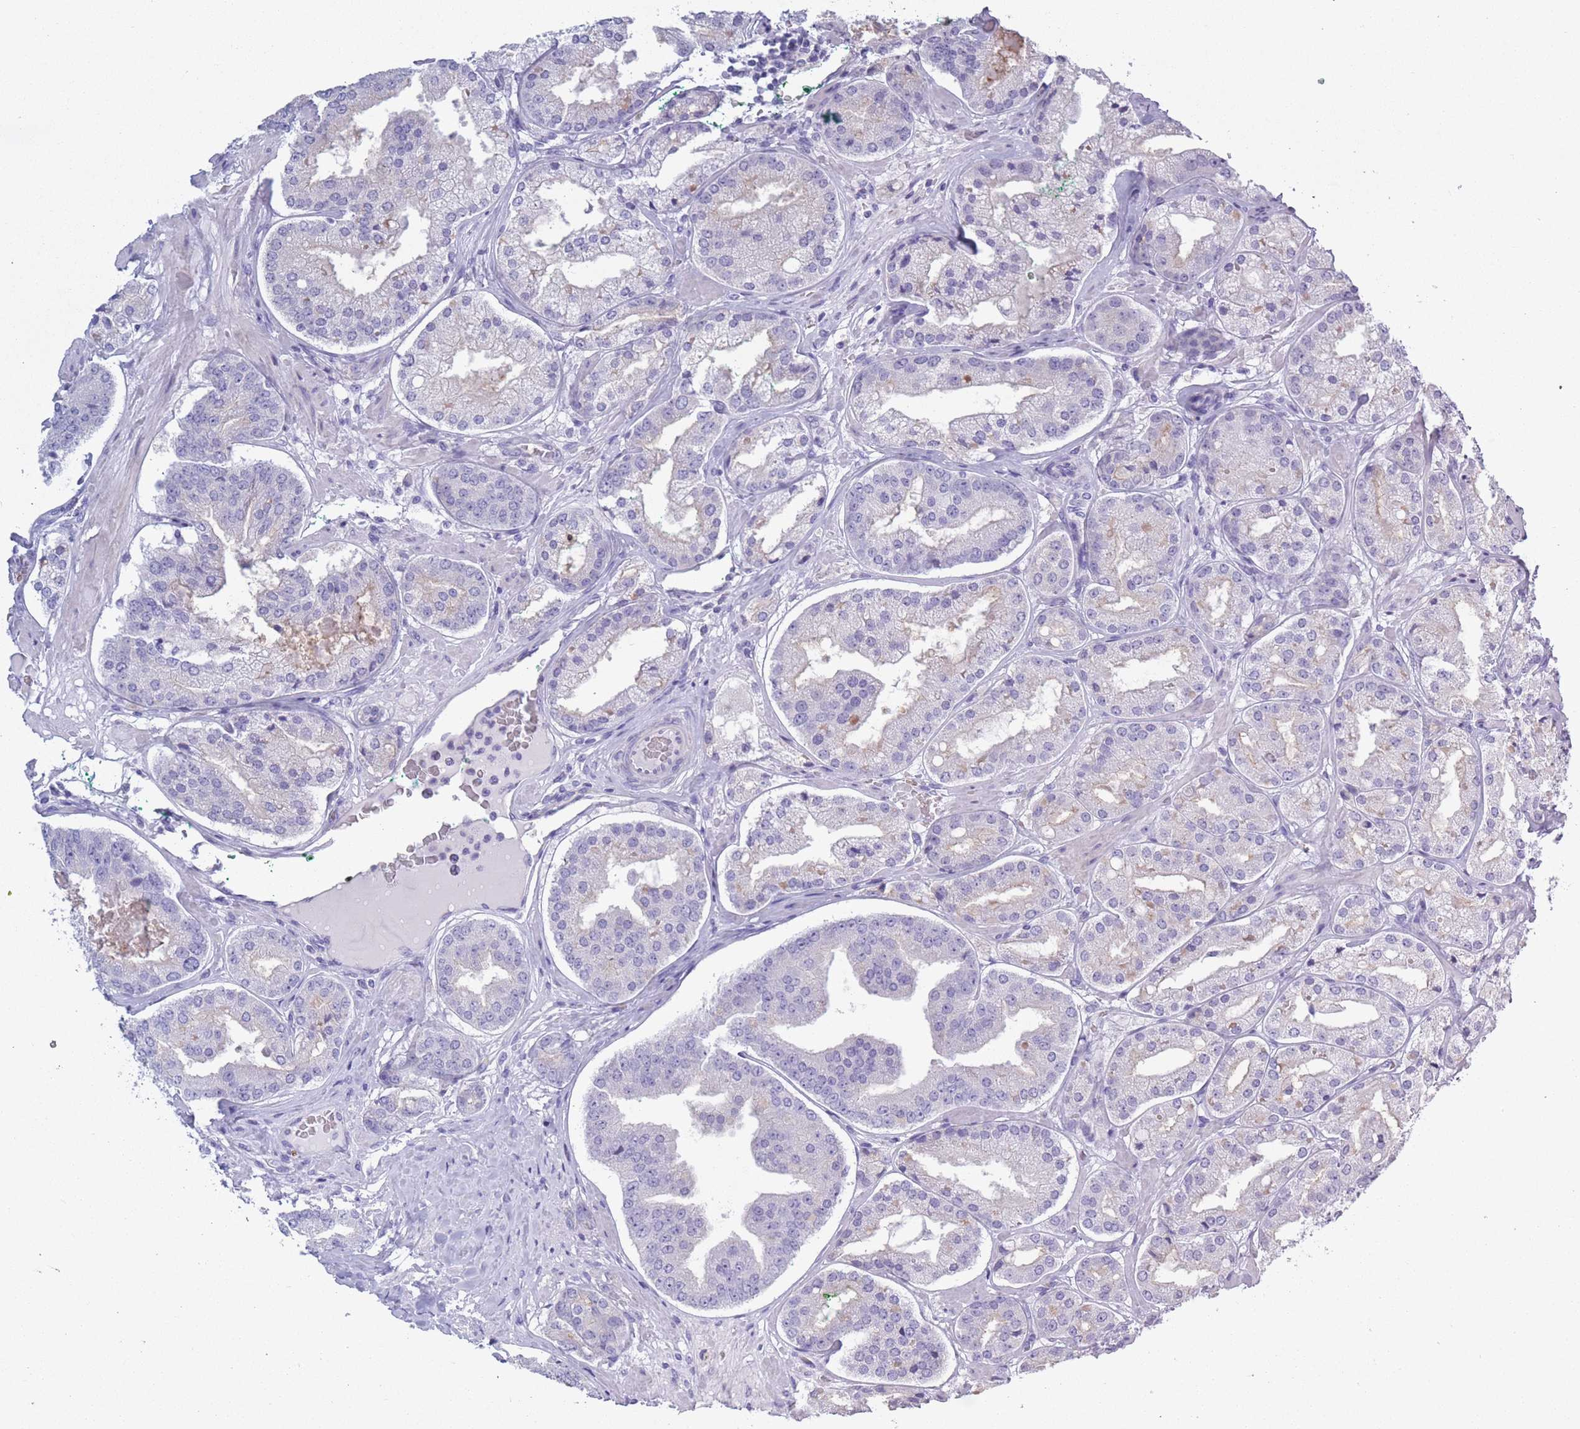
{"staining": {"intensity": "negative", "quantity": "none", "location": "none"}, "tissue": "prostate cancer", "cell_type": "Tumor cells", "image_type": "cancer", "snomed": [{"axis": "morphology", "description": "Adenocarcinoma, High grade"}, {"axis": "topography", "description": "Prostate"}], "caption": "IHC micrograph of prostate cancer stained for a protein (brown), which shows no expression in tumor cells. (DAB (3,3'-diaminobenzidine) immunohistochemistry visualized using brightfield microscopy, high magnification).", "gene": "OR7C1", "patient": {"sex": "male", "age": 63}}